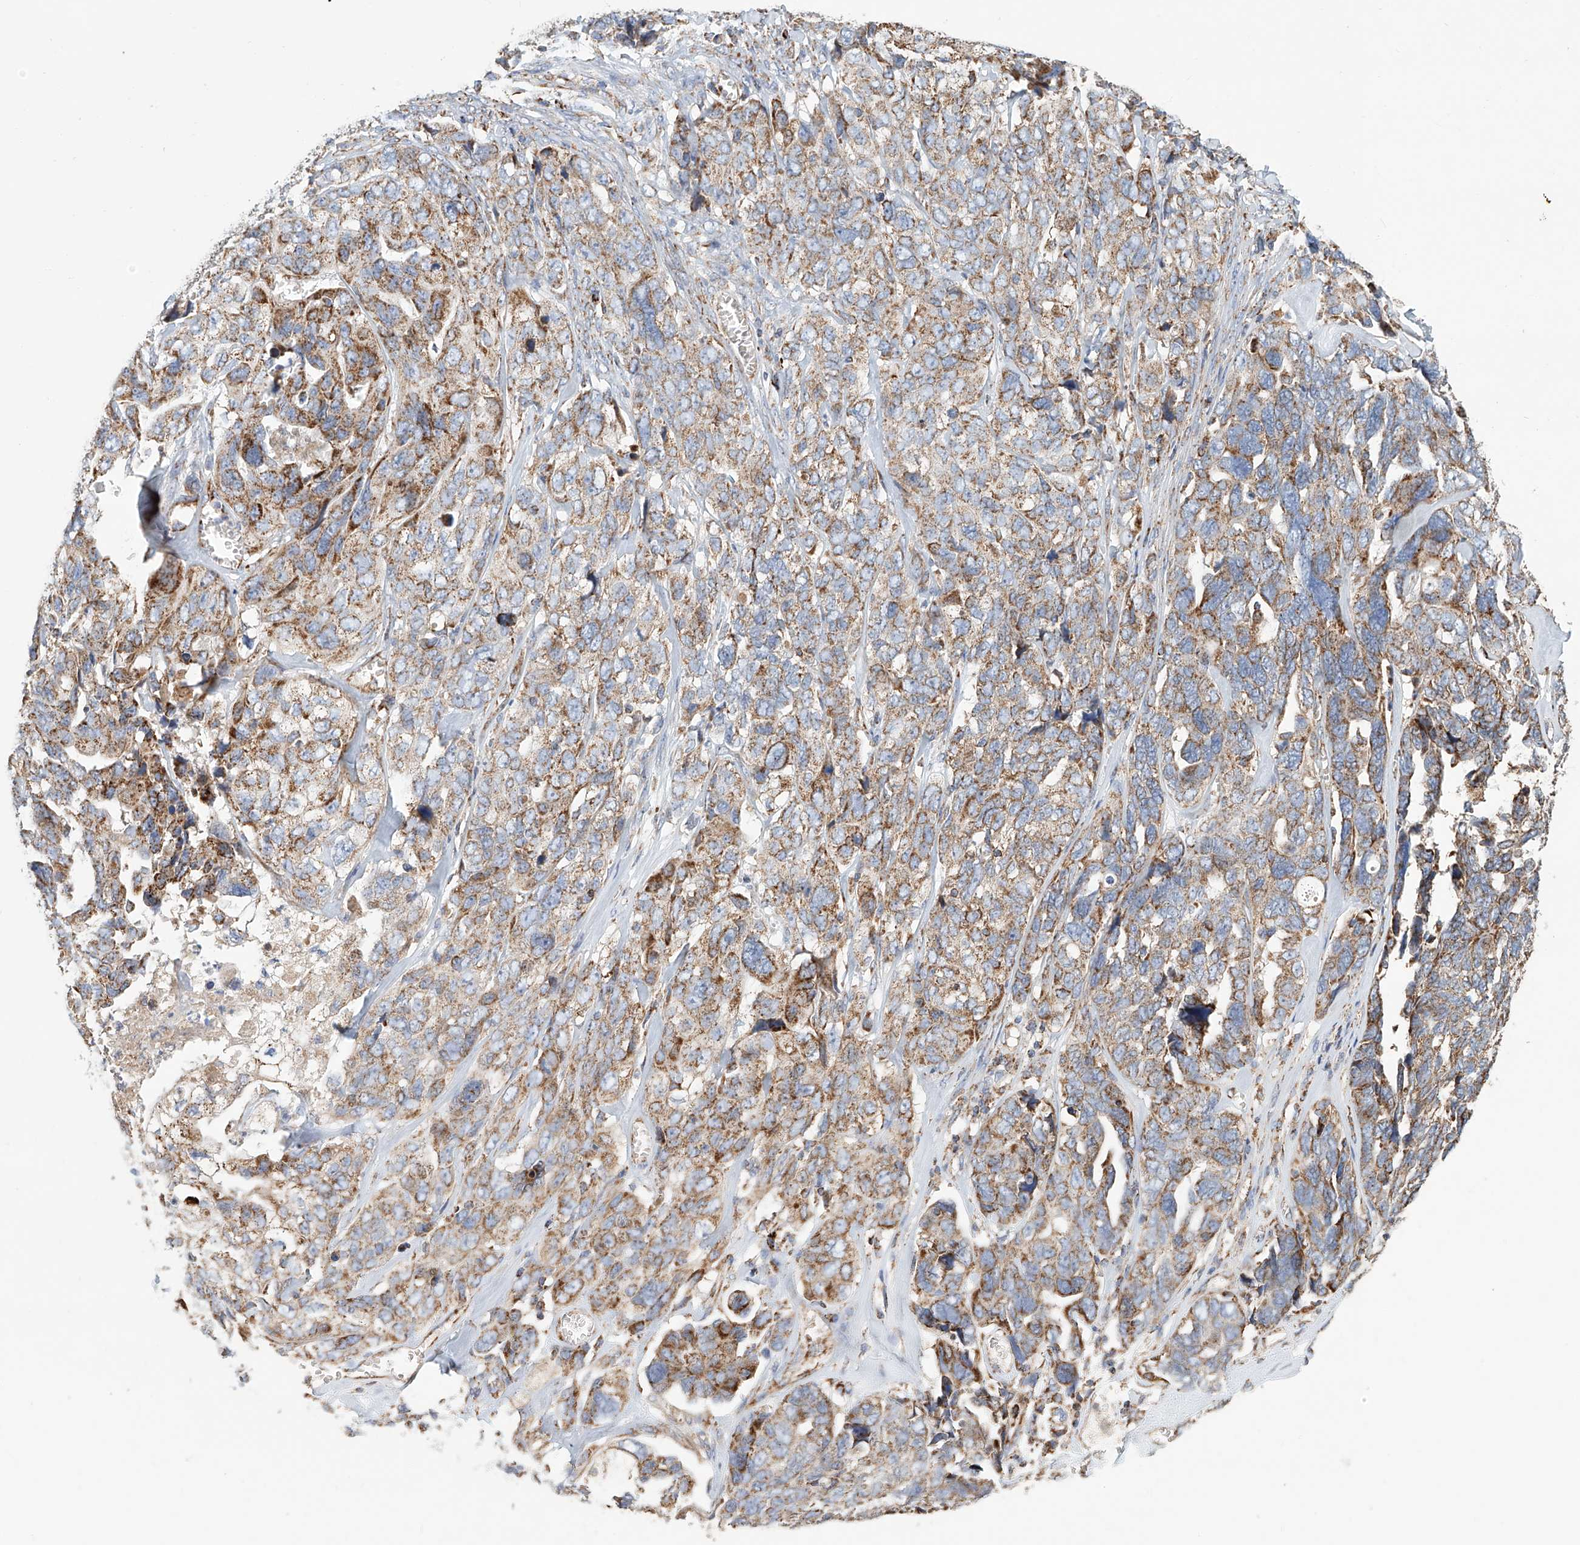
{"staining": {"intensity": "moderate", "quantity": ">75%", "location": "cytoplasmic/membranous"}, "tissue": "ovarian cancer", "cell_type": "Tumor cells", "image_type": "cancer", "snomed": [{"axis": "morphology", "description": "Cystadenocarcinoma, serous, NOS"}, {"axis": "topography", "description": "Ovary"}], "caption": "Protein expression analysis of ovarian serous cystadenocarcinoma demonstrates moderate cytoplasmic/membranous positivity in about >75% of tumor cells. The staining was performed using DAB, with brown indicating positive protein expression. Nuclei are stained blue with hematoxylin.", "gene": "MCL1", "patient": {"sex": "female", "age": 79}}